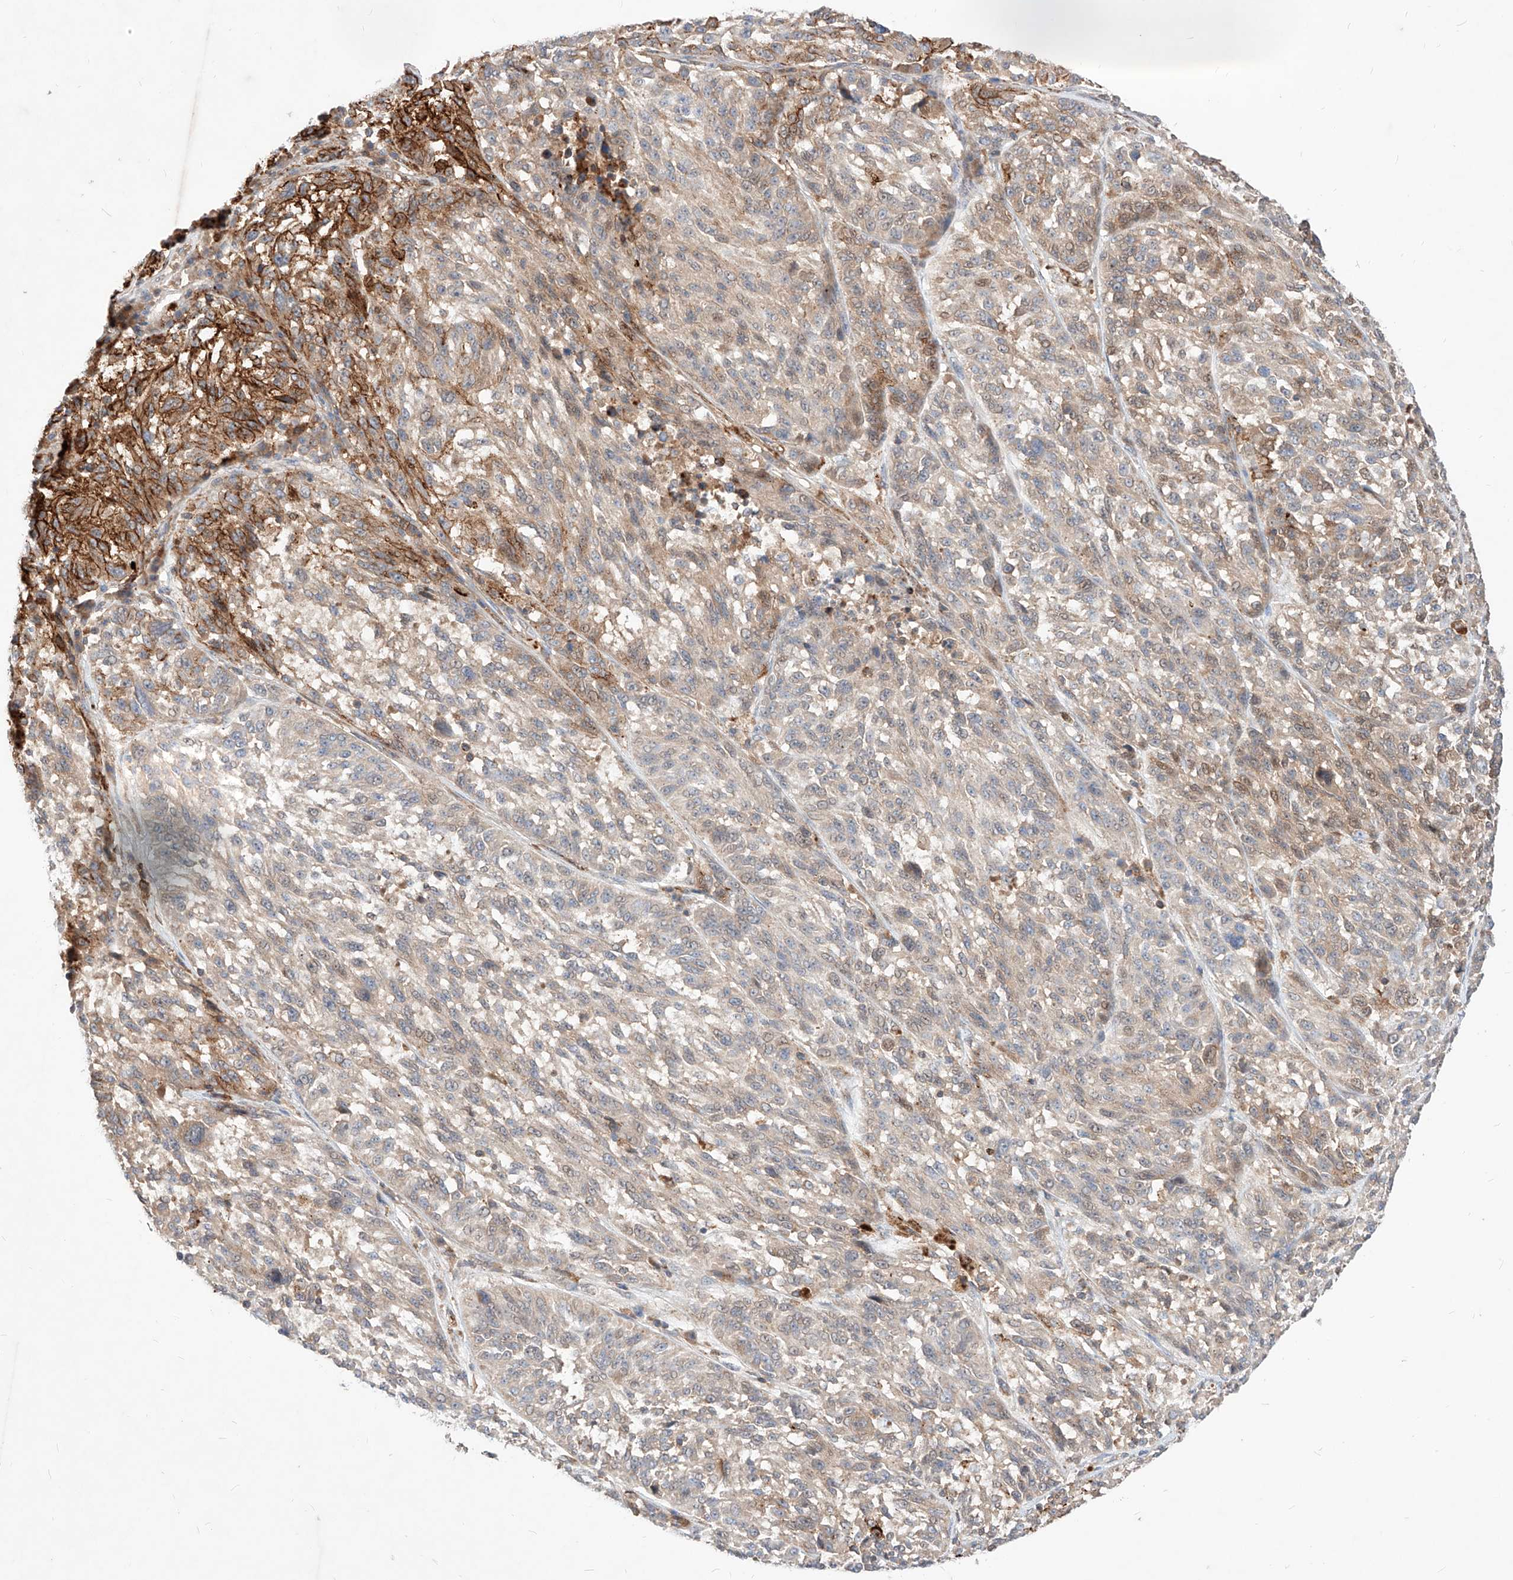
{"staining": {"intensity": "moderate", "quantity": "<25%", "location": "cytoplasmic/membranous"}, "tissue": "melanoma", "cell_type": "Tumor cells", "image_type": "cancer", "snomed": [{"axis": "morphology", "description": "Malignant melanoma, NOS"}, {"axis": "topography", "description": "Skin"}], "caption": "Malignant melanoma stained with a protein marker exhibits moderate staining in tumor cells.", "gene": "TSNAX", "patient": {"sex": "male", "age": 53}}